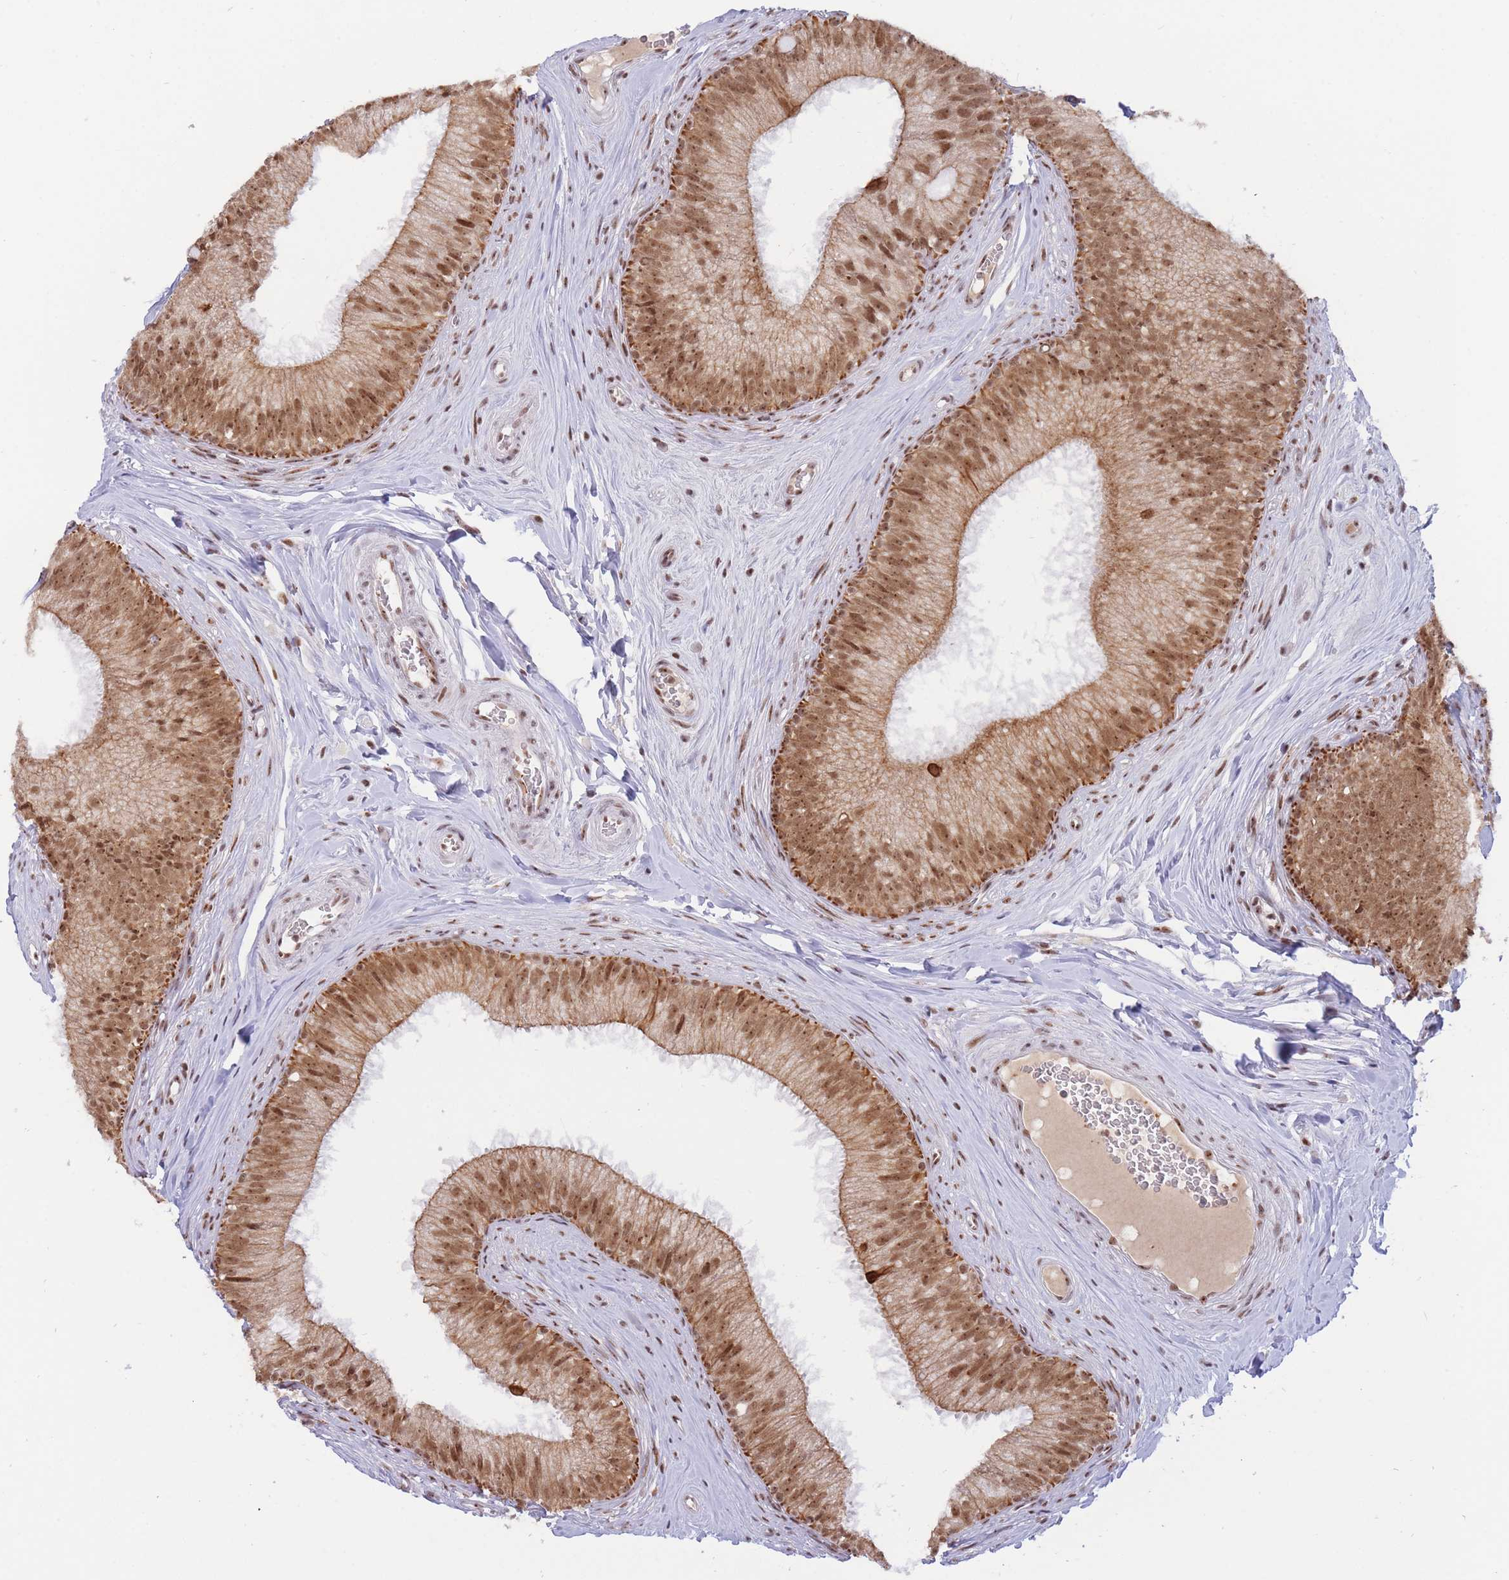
{"staining": {"intensity": "moderate", "quantity": ">75%", "location": "cytoplasmic/membranous,nuclear"}, "tissue": "epididymis", "cell_type": "Glandular cells", "image_type": "normal", "snomed": [{"axis": "morphology", "description": "Normal tissue, NOS"}, {"axis": "topography", "description": "Epididymis"}], "caption": "Immunohistochemical staining of normal human epididymis reveals medium levels of moderate cytoplasmic/membranous,nuclear positivity in about >75% of glandular cells.", "gene": "TARBP2", "patient": {"sex": "male", "age": 34}}